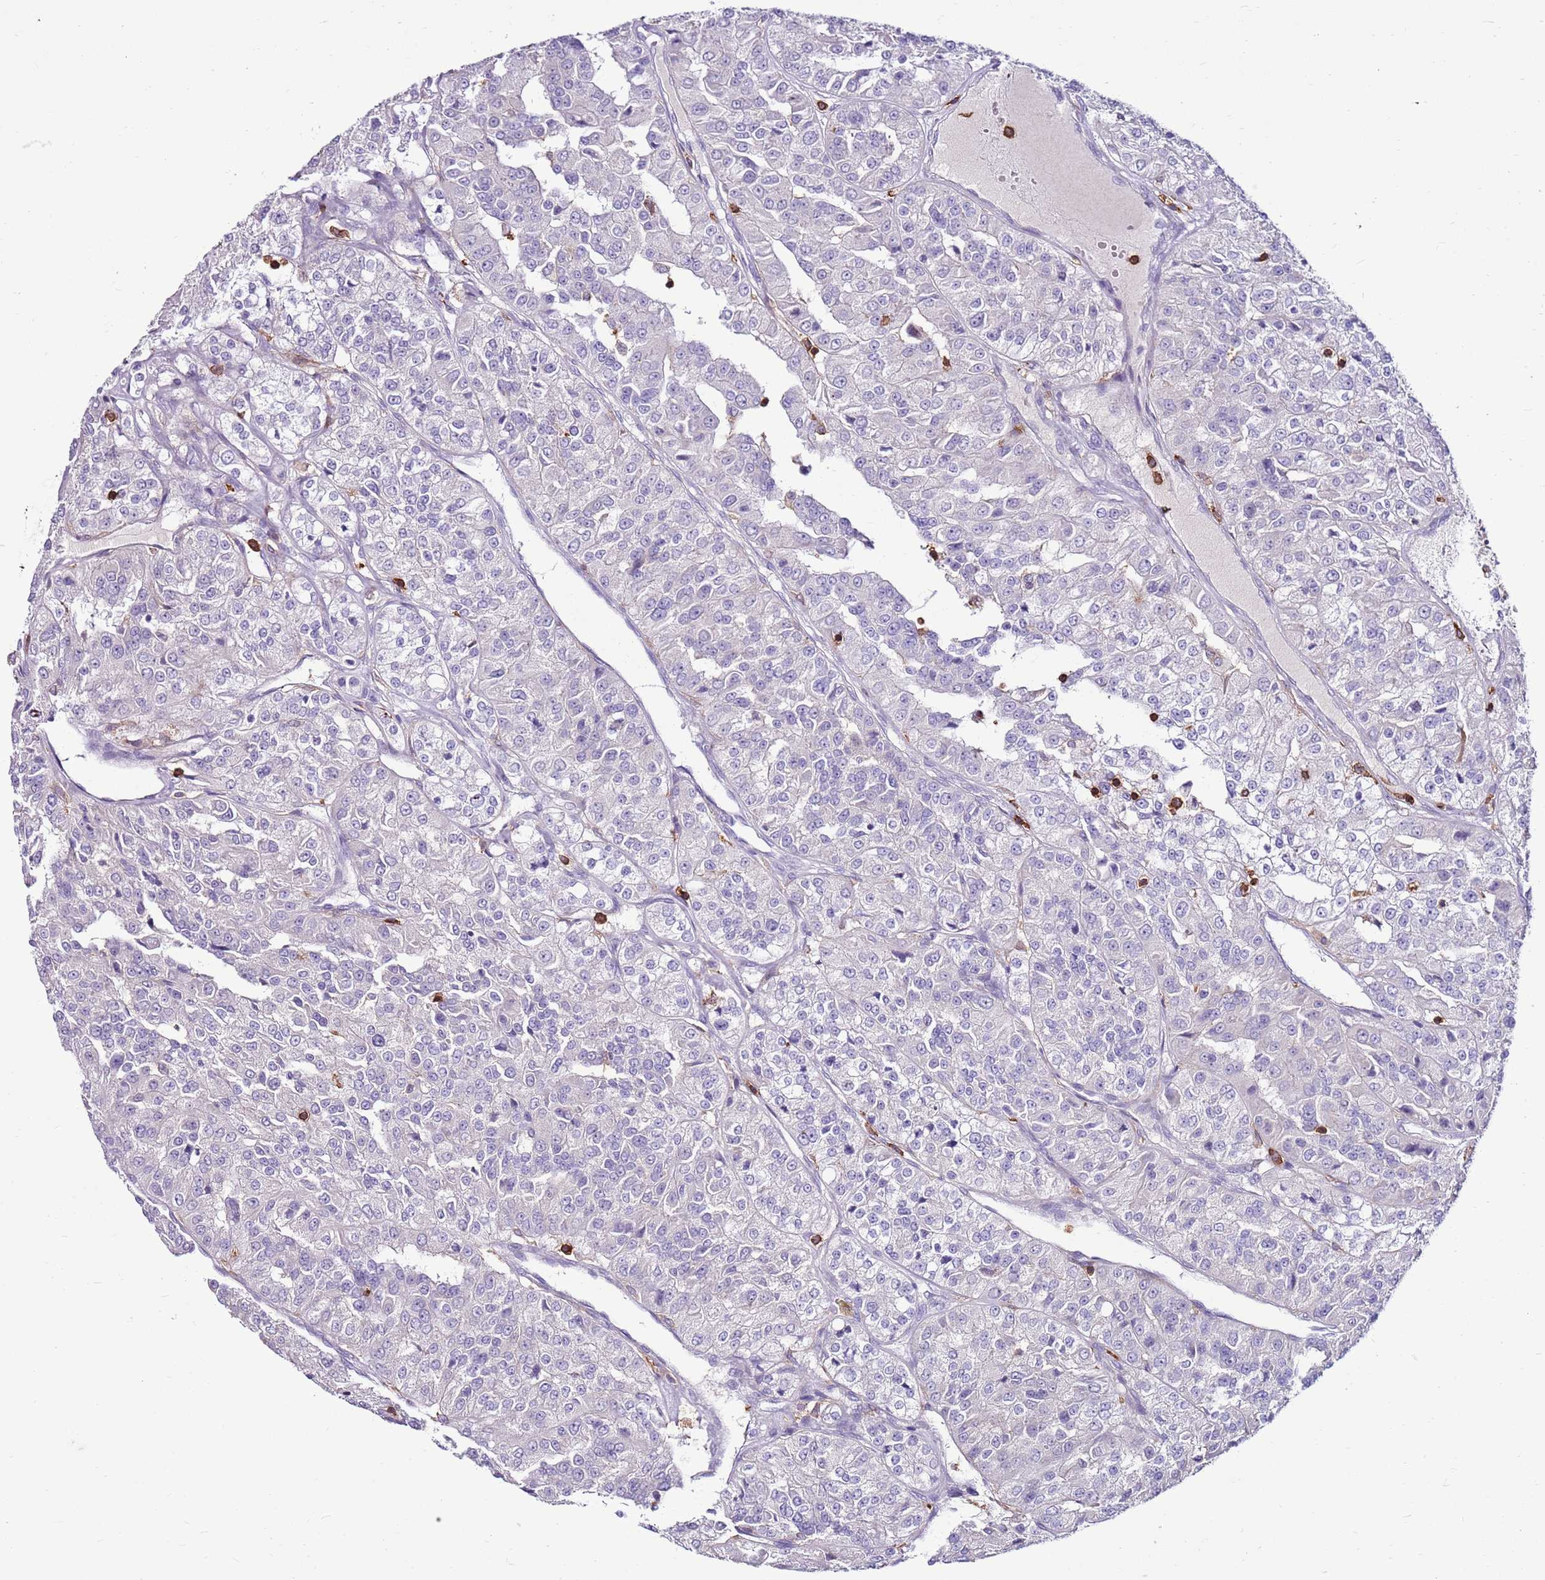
{"staining": {"intensity": "negative", "quantity": "none", "location": "none"}, "tissue": "renal cancer", "cell_type": "Tumor cells", "image_type": "cancer", "snomed": [{"axis": "morphology", "description": "Adenocarcinoma, NOS"}, {"axis": "topography", "description": "Kidney"}], "caption": "This is an immunohistochemistry histopathology image of renal cancer. There is no positivity in tumor cells.", "gene": "ZSWIM1", "patient": {"sex": "female", "age": 63}}